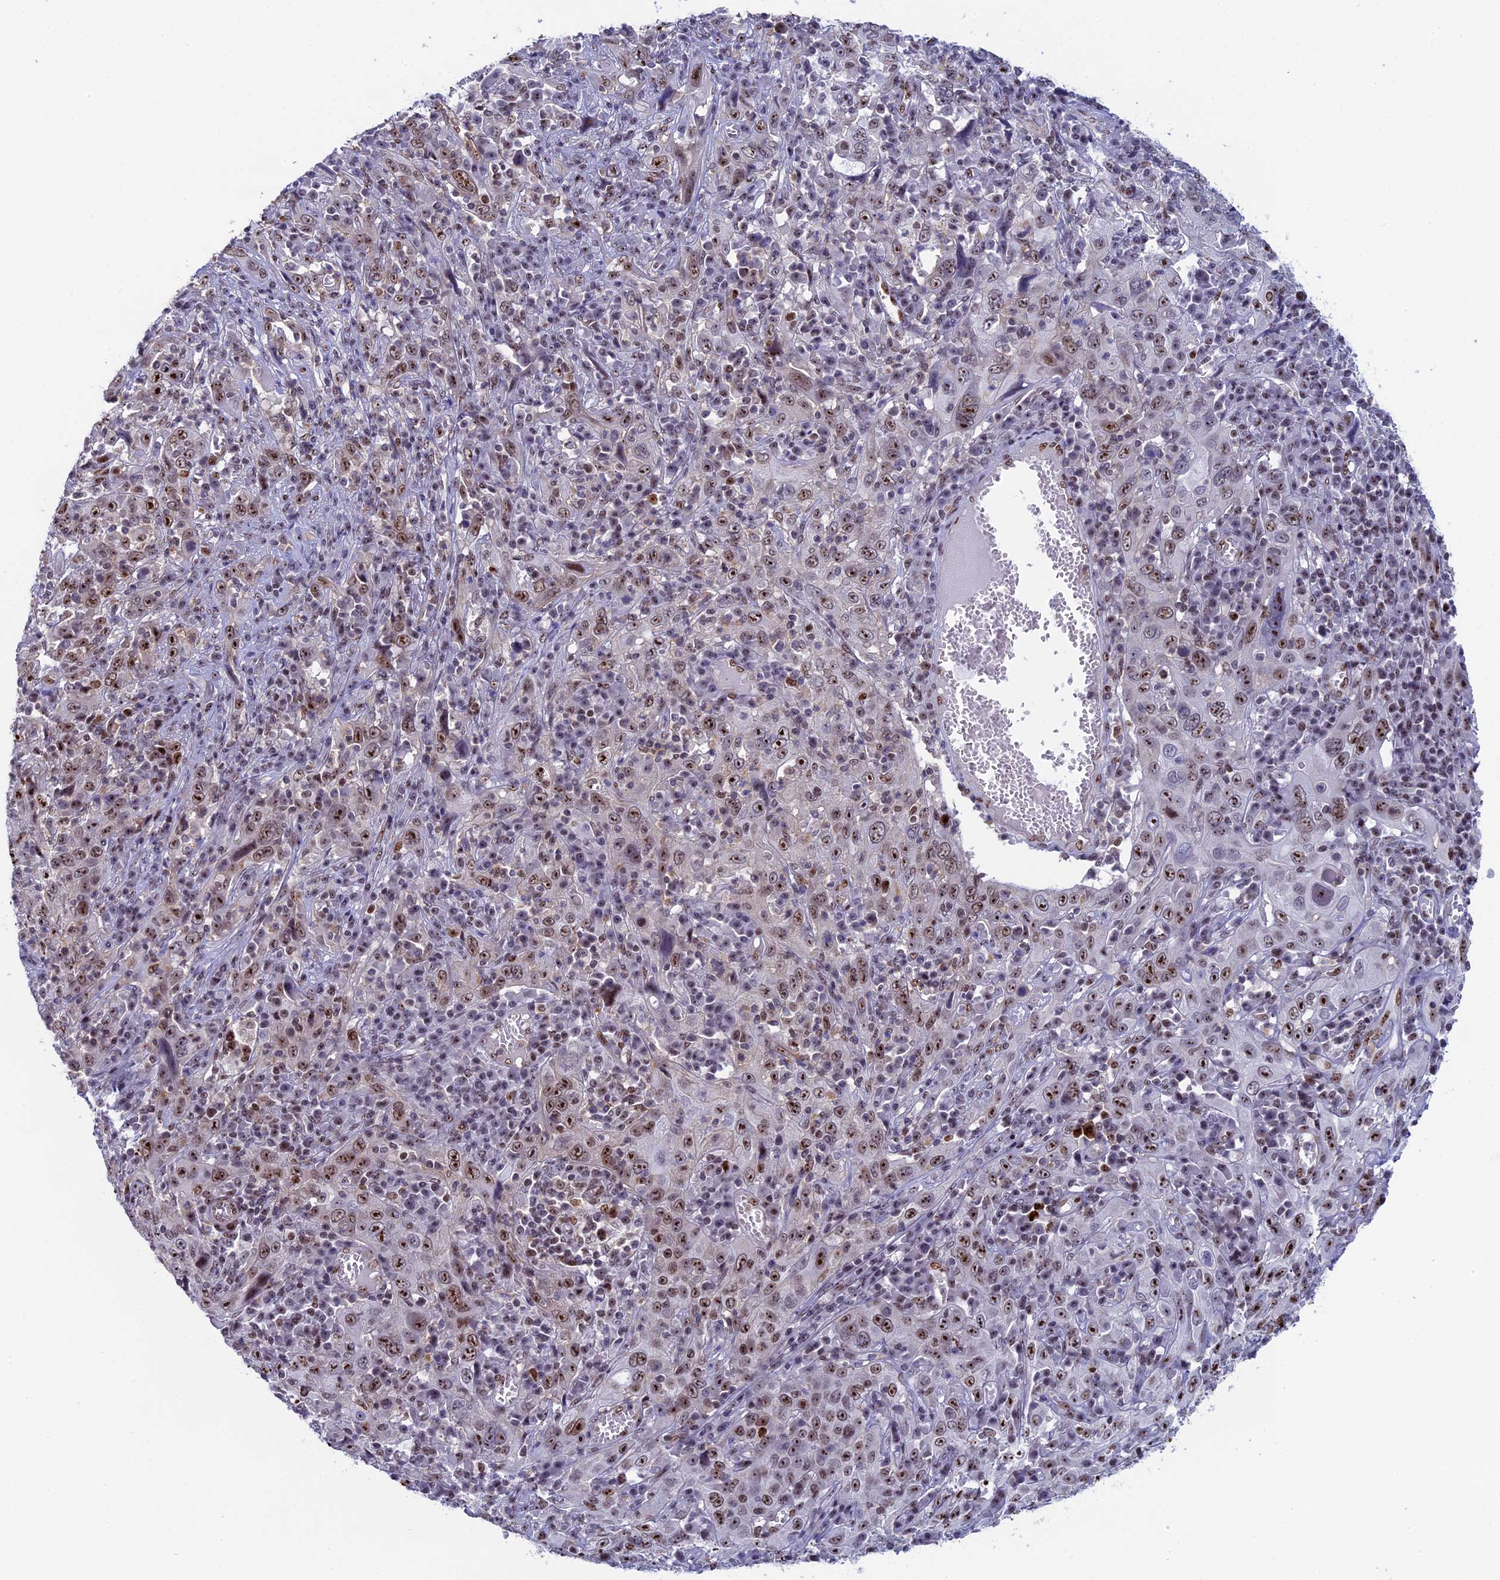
{"staining": {"intensity": "moderate", "quantity": ">75%", "location": "nuclear"}, "tissue": "cervical cancer", "cell_type": "Tumor cells", "image_type": "cancer", "snomed": [{"axis": "morphology", "description": "Squamous cell carcinoma, NOS"}, {"axis": "topography", "description": "Cervix"}], "caption": "There is medium levels of moderate nuclear positivity in tumor cells of cervical cancer, as demonstrated by immunohistochemical staining (brown color).", "gene": "CCDC86", "patient": {"sex": "female", "age": 46}}